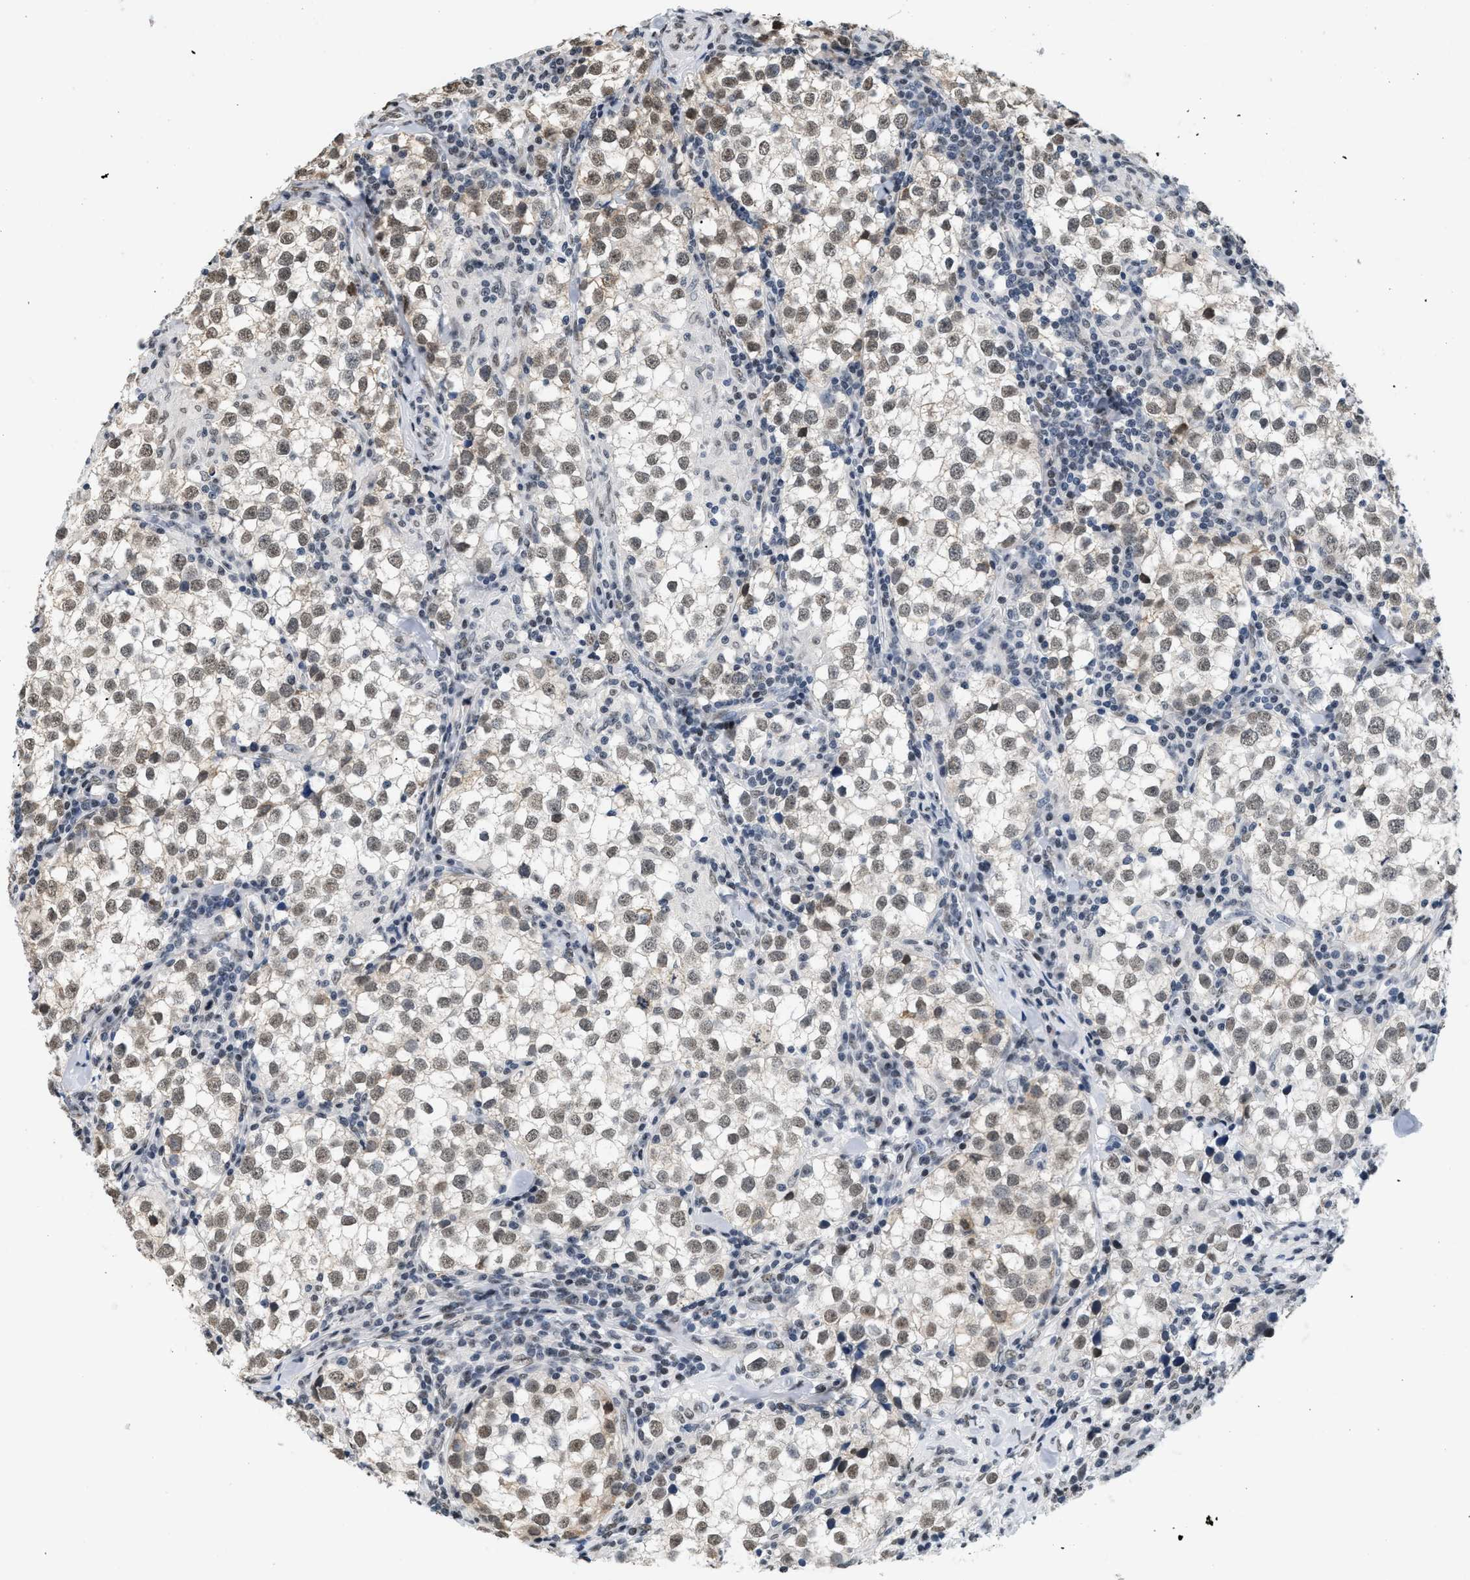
{"staining": {"intensity": "weak", "quantity": ">75%", "location": "nuclear"}, "tissue": "testis cancer", "cell_type": "Tumor cells", "image_type": "cancer", "snomed": [{"axis": "morphology", "description": "Seminoma, NOS"}, {"axis": "morphology", "description": "Carcinoma, Embryonal, NOS"}, {"axis": "topography", "description": "Testis"}], "caption": "The micrograph shows immunohistochemical staining of embryonal carcinoma (testis). There is weak nuclear staining is present in approximately >75% of tumor cells.", "gene": "RAF1", "patient": {"sex": "male", "age": 36}}